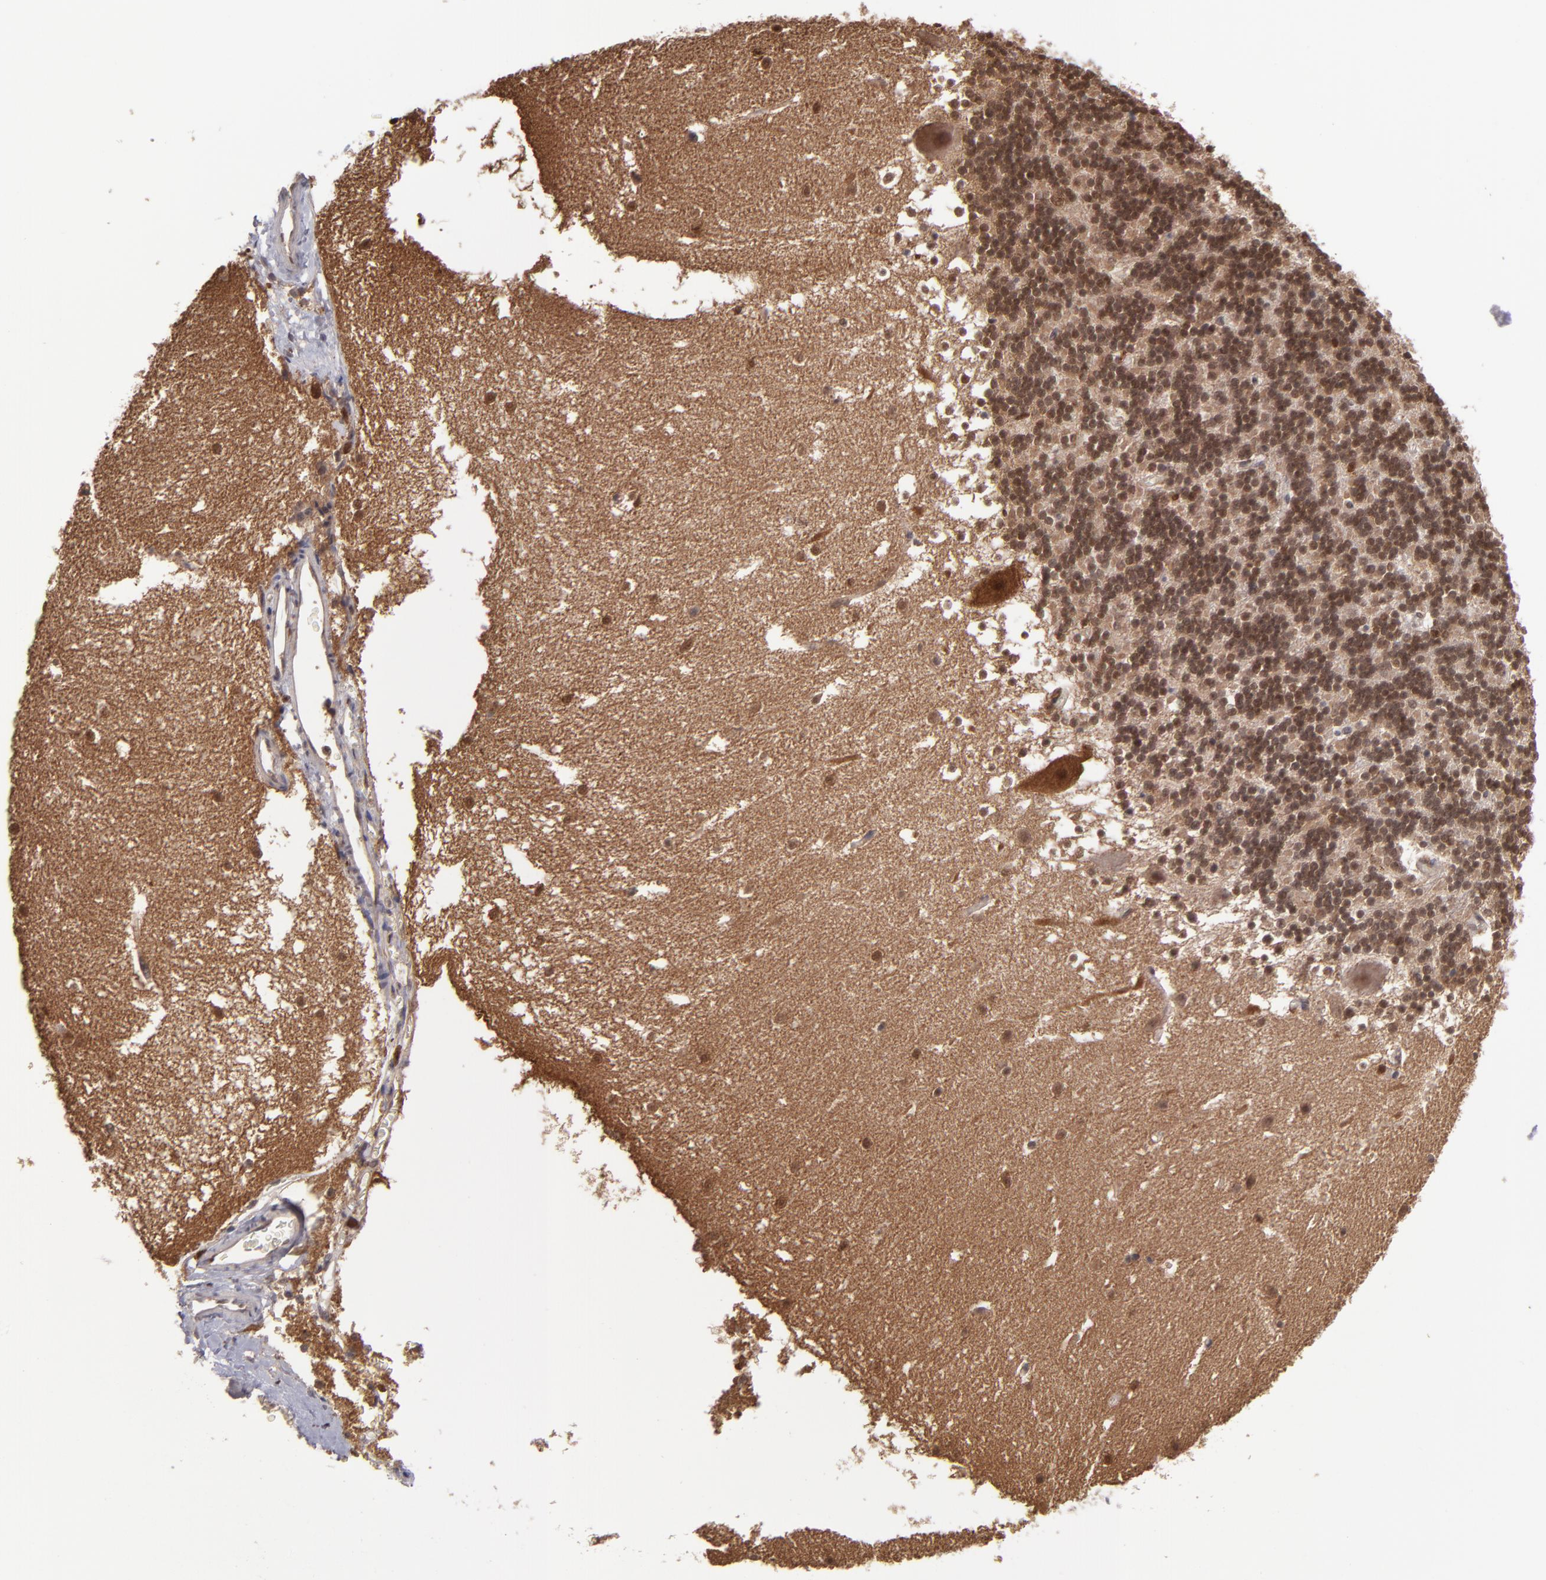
{"staining": {"intensity": "moderate", "quantity": ">75%", "location": "nuclear"}, "tissue": "cerebellum", "cell_type": "Cells in granular layer", "image_type": "normal", "snomed": [{"axis": "morphology", "description": "Normal tissue, NOS"}, {"axis": "topography", "description": "Cerebellum"}], "caption": "The micrograph reveals a brown stain indicating the presence of a protein in the nuclear of cells in granular layer in cerebellum.", "gene": "GRB2", "patient": {"sex": "male", "age": 45}}